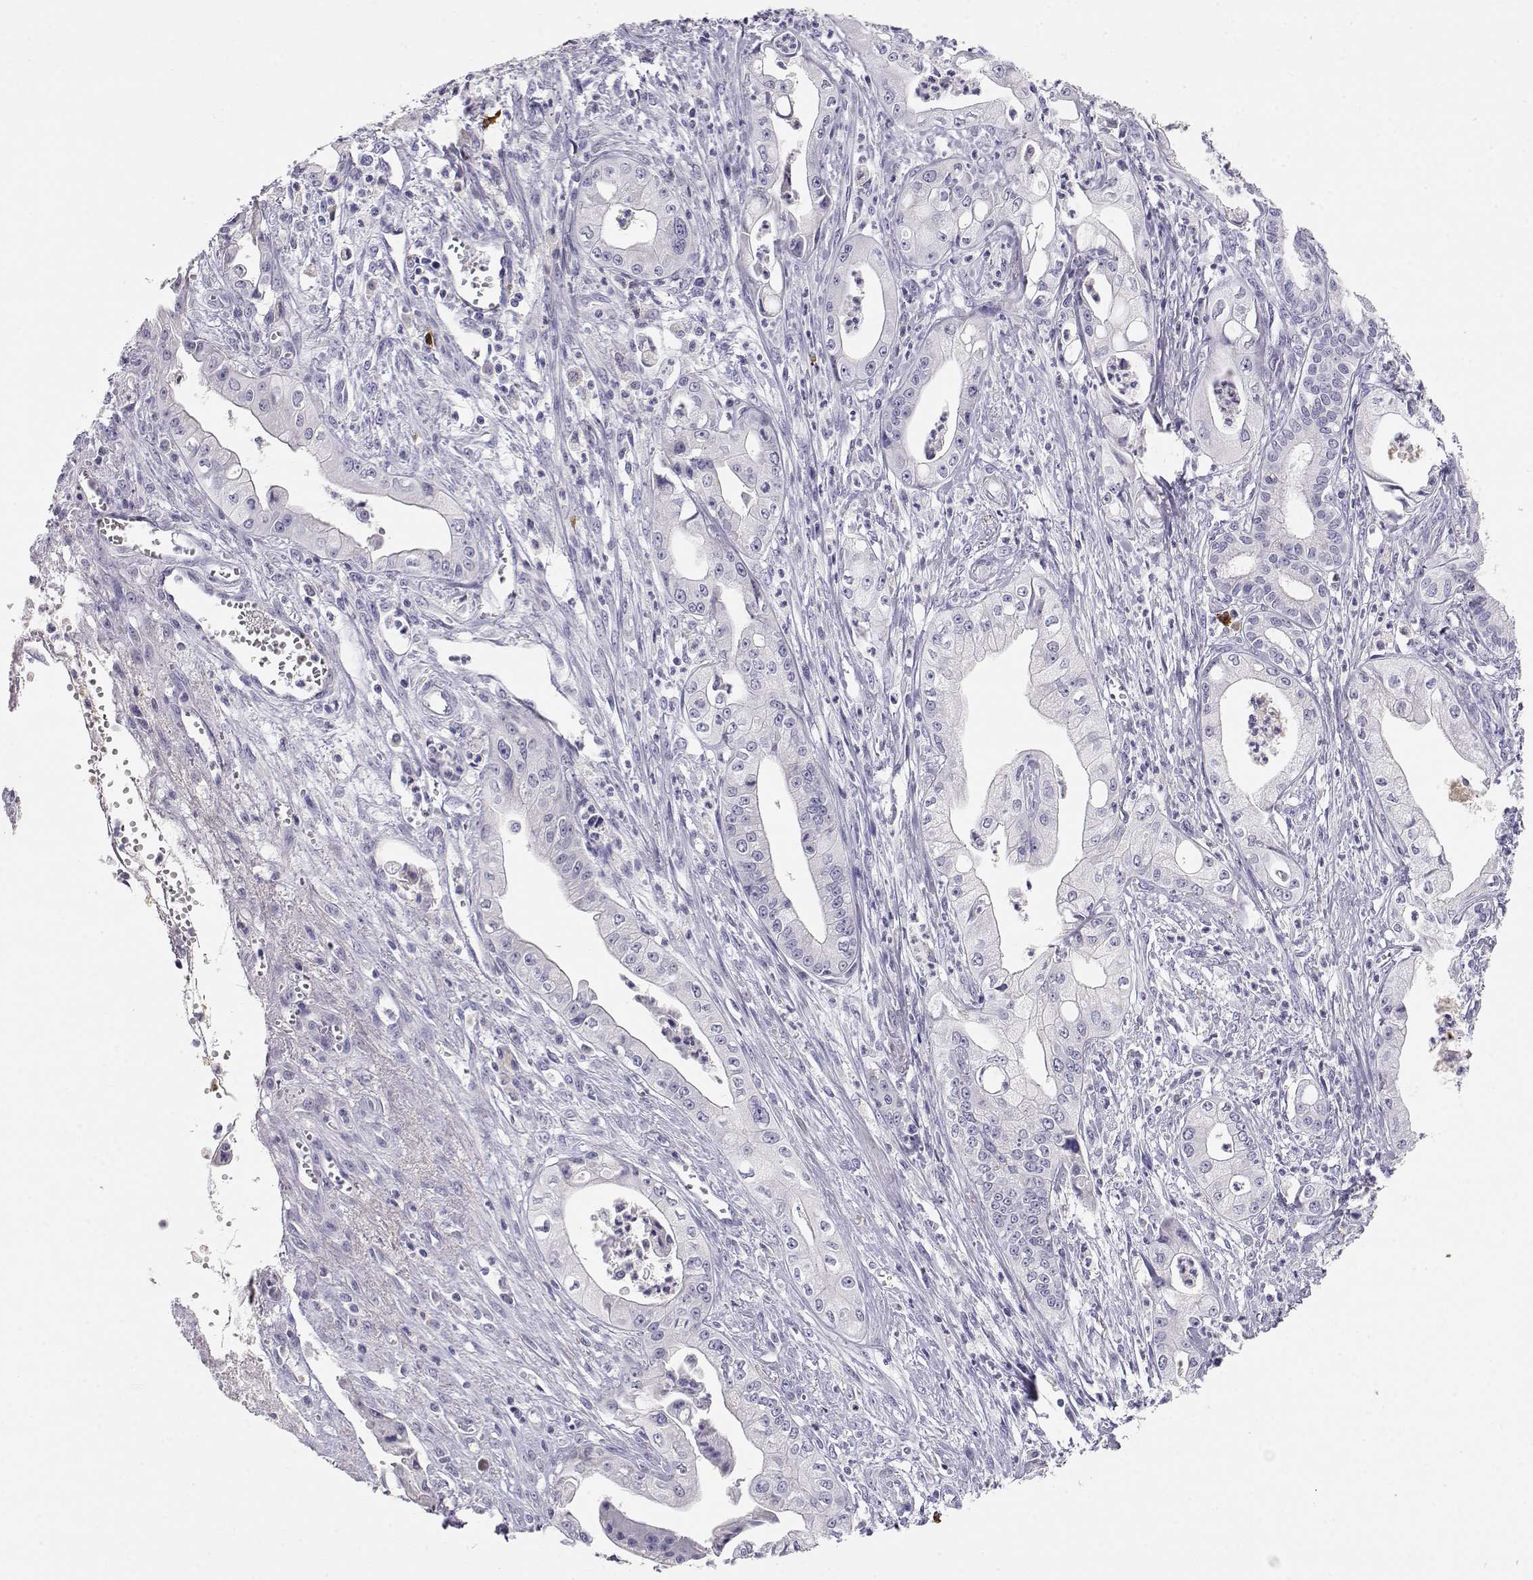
{"staining": {"intensity": "negative", "quantity": "none", "location": "none"}, "tissue": "pancreatic cancer", "cell_type": "Tumor cells", "image_type": "cancer", "snomed": [{"axis": "morphology", "description": "Adenocarcinoma, NOS"}, {"axis": "topography", "description": "Pancreas"}], "caption": "This is an IHC photomicrograph of human pancreatic cancer. There is no positivity in tumor cells.", "gene": "CDHR1", "patient": {"sex": "female", "age": 65}}